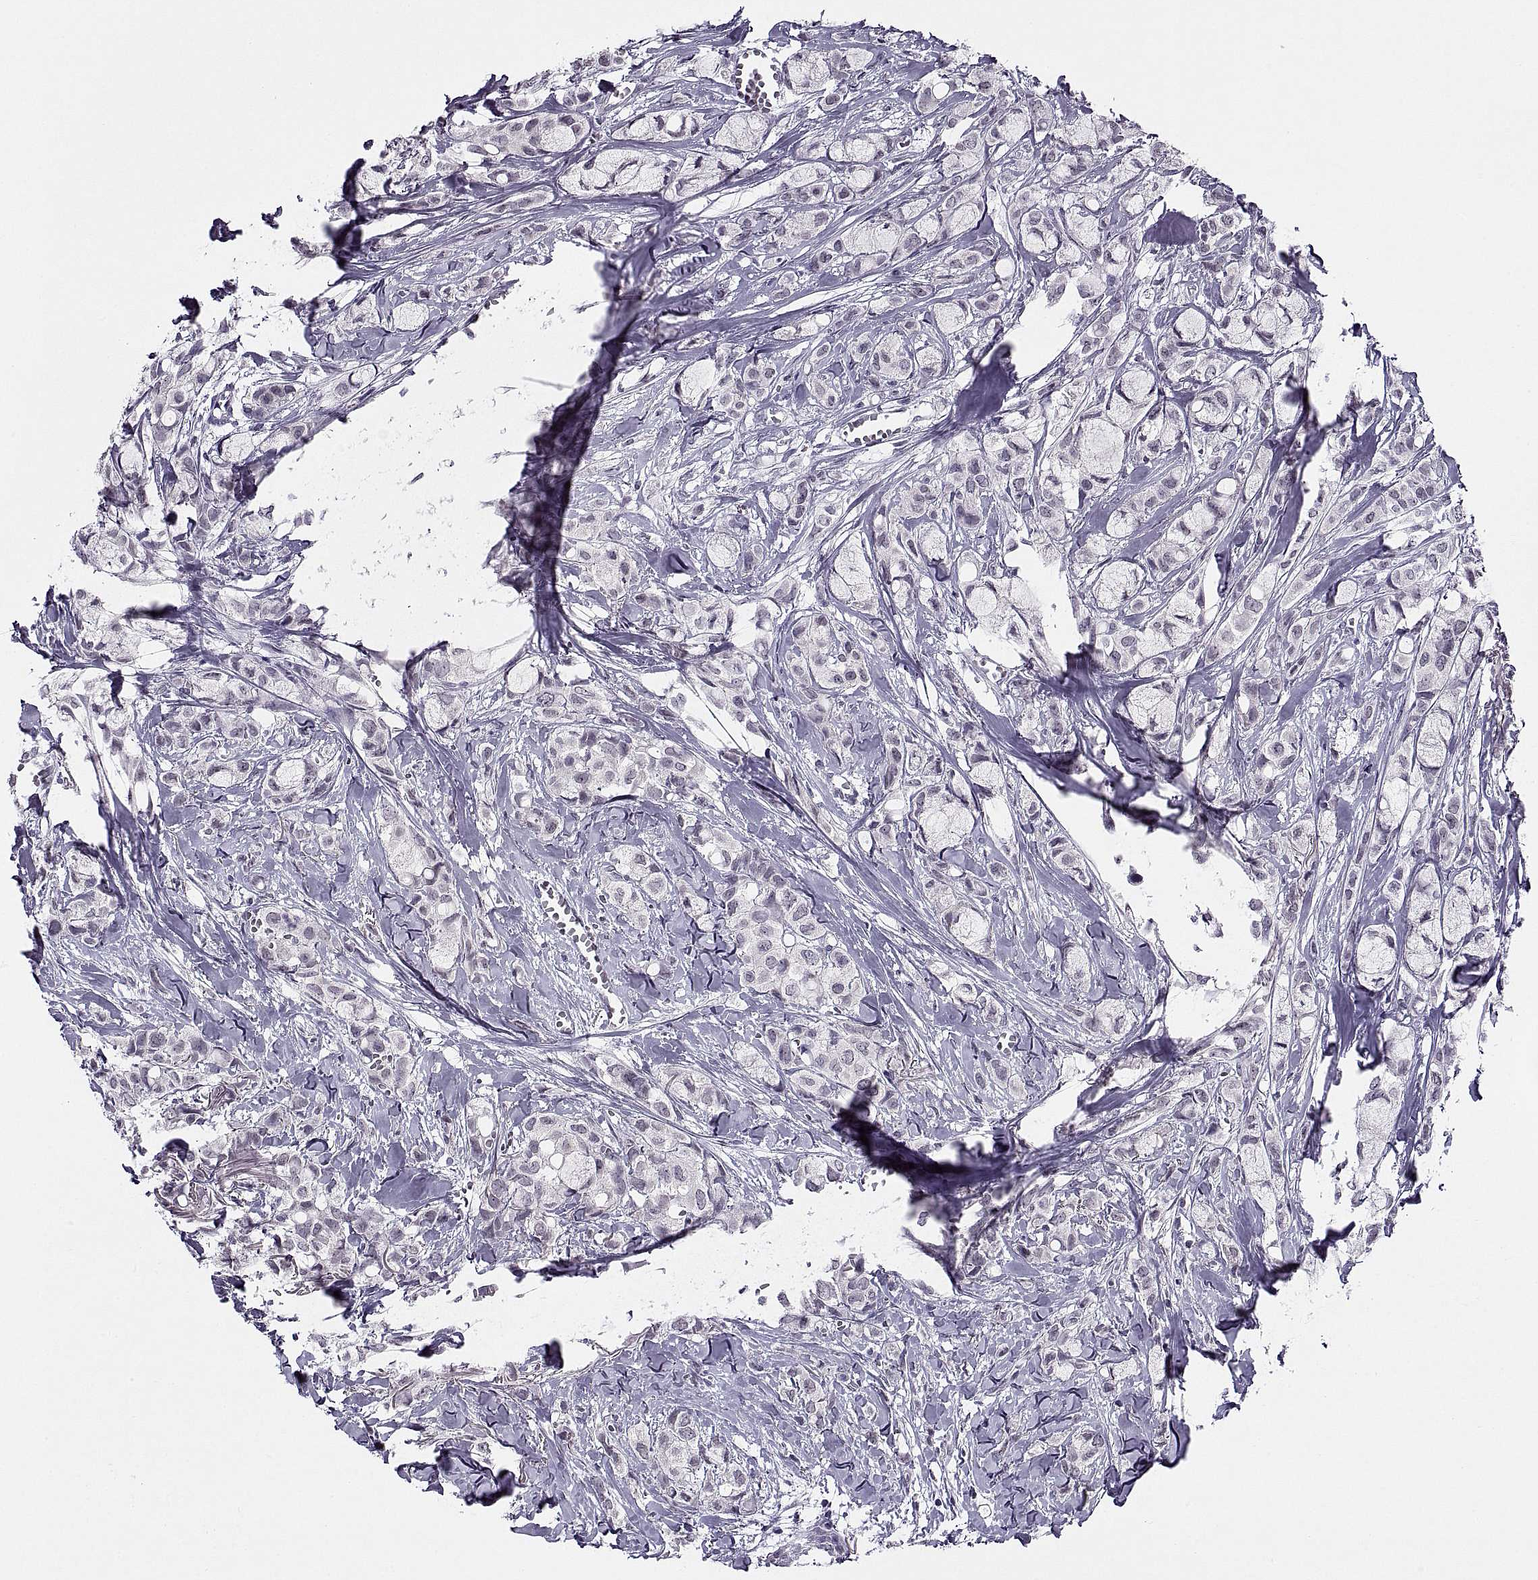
{"staining": {"intensity": "negative", "quantity": "none", "location": "none"}, "tissue": "breast cancer", "cell_type": "Tumor cells", "image_type": "cancer", "snomed": [{"axis": "morphology", "description": "Duct carcinoma"}, {"axis": "topography", "description": "Breast"}], "caption": "Immunohistochemistry of breast cancer reveals no expression in tumor cells.", "gene": "TBC1D3G", "patient": {"sex": "female", "age": 85}}